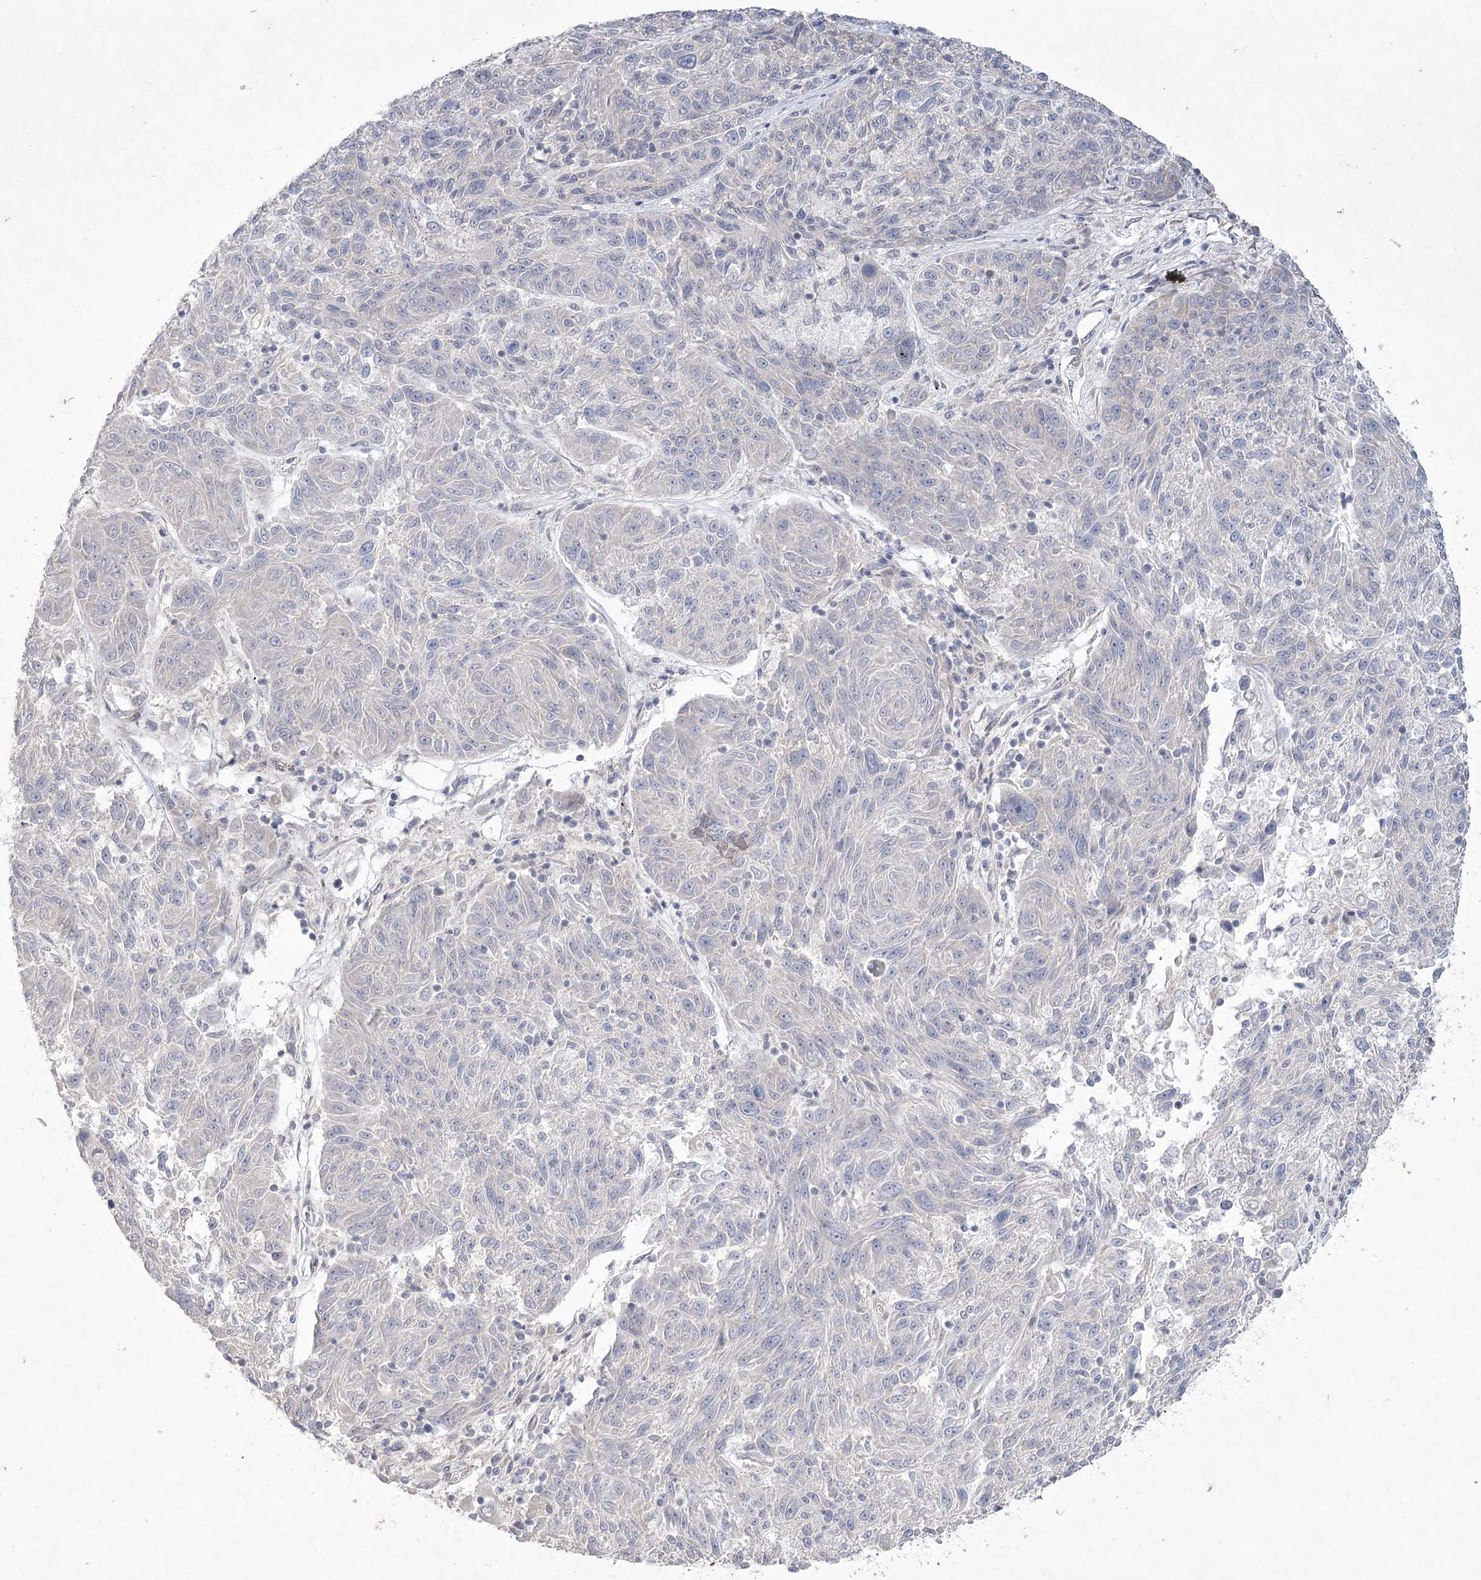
{"staining": {"intensity": "negative", "quantity": "none", "location": "none"}, "tissue": "melanoma", "cell_type": "Tumor cells", "image_type": "cancer", "snomed": [{"axis": "morphology", "description": "Malignant melanoma, NOS"}, {"axis": "topography", "description": "Skin"}], "caption": "Tumor cells show no significant staining in melanoma. (Immunohistochemistry (ihc), brightfield microscopy, high magnification).", "gene": "AMTN", "patient": {"sex": "male", "age": 53}}